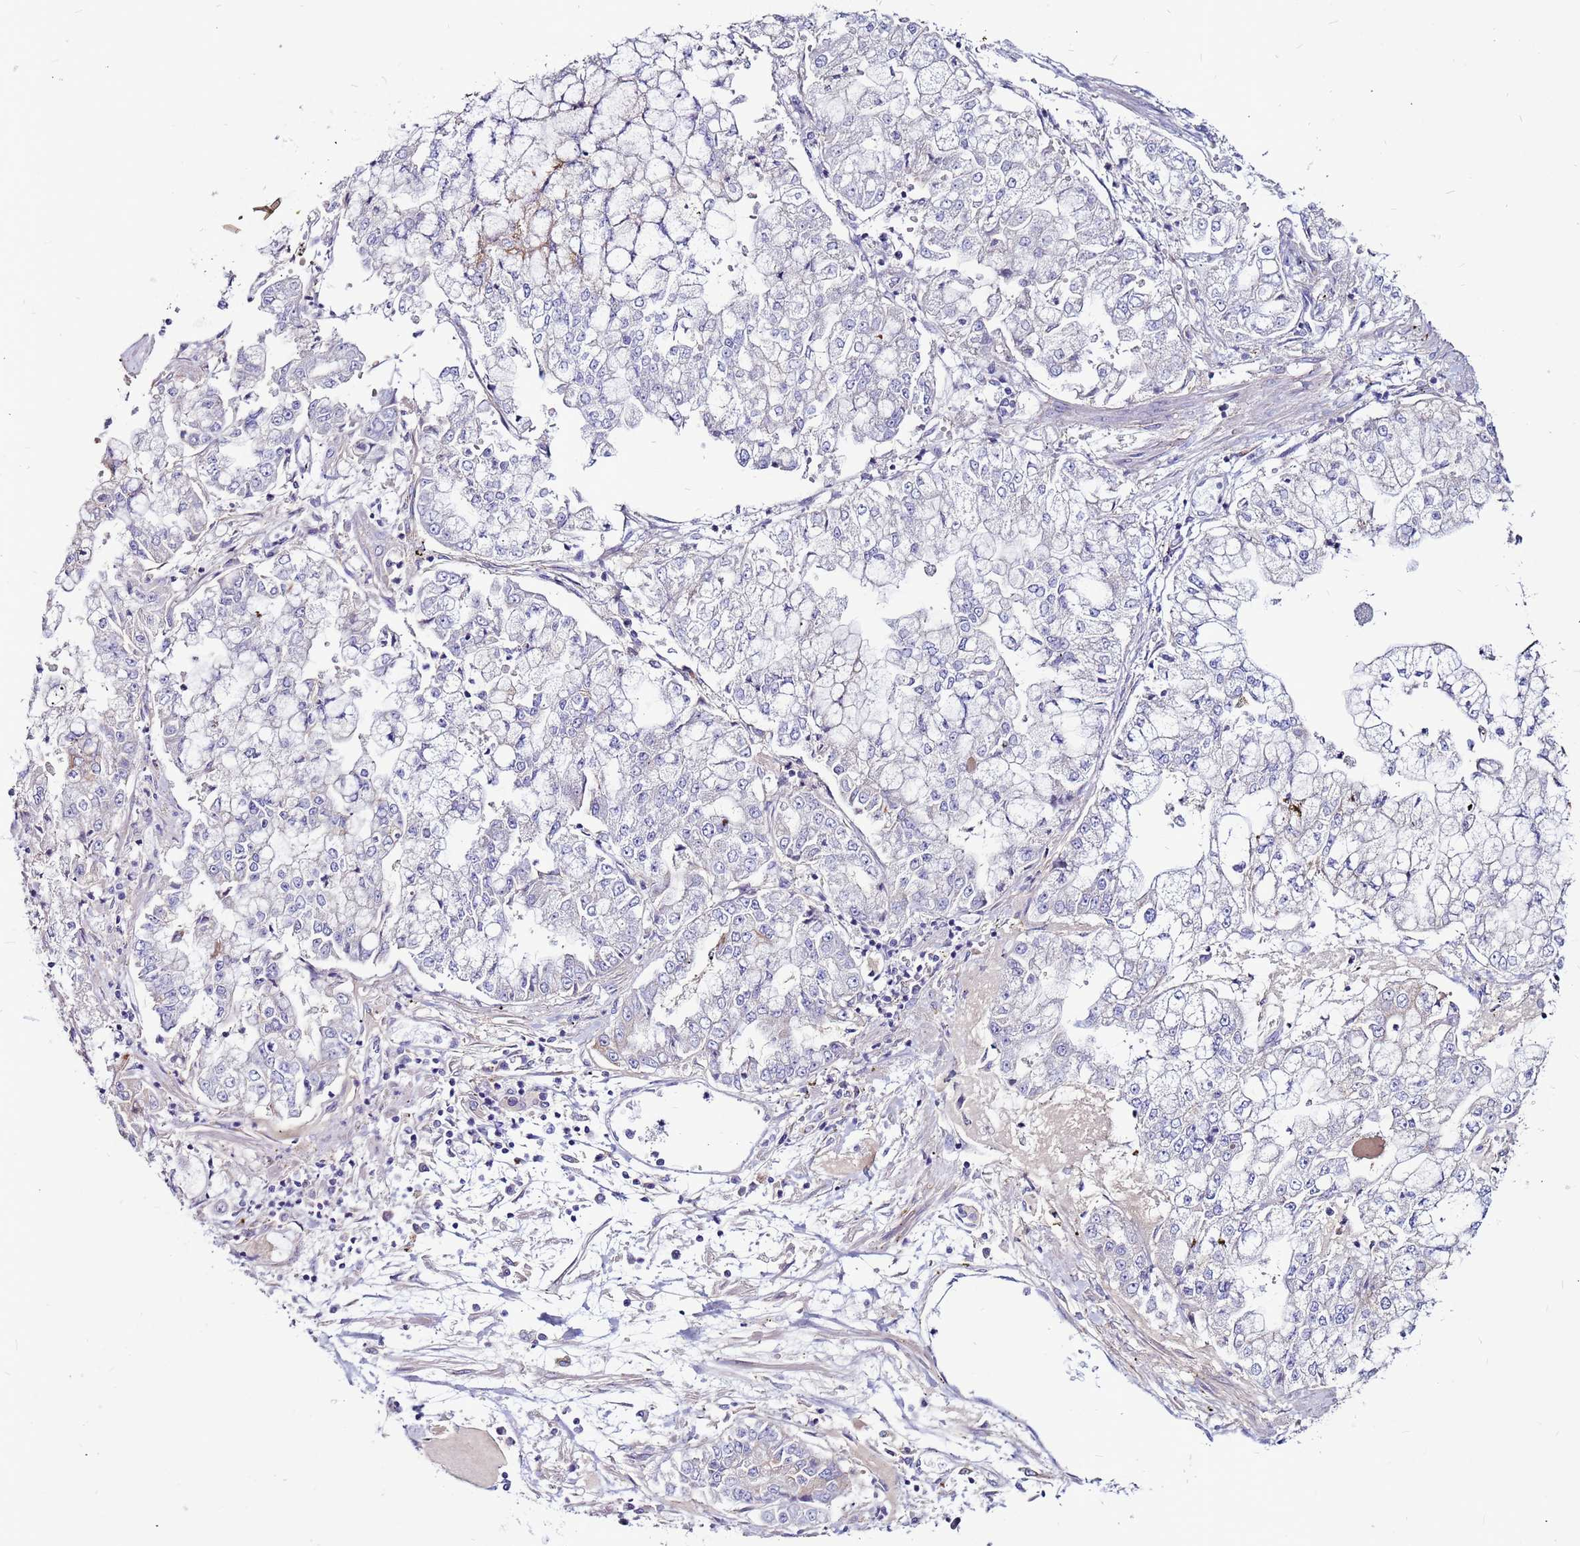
{"staining": {"intensity": "negative", "quantity": "none", "location": "none"}, "tissue": "stomach cancer", "cell_type": "Tumor cells", "image_type": "cancer", "snomed": [{"axis": "morphology", "description": "Adenocarcinoma, NOS"}, {"axis": "topography", "description": "Stomach"}], "caption": "Protein analysis of stomach adenocarcinoma demonstrates no significant positivity in tumor cells.", "gene": "SLC44A3", "patient": {"sex": "male", "age": 76}}